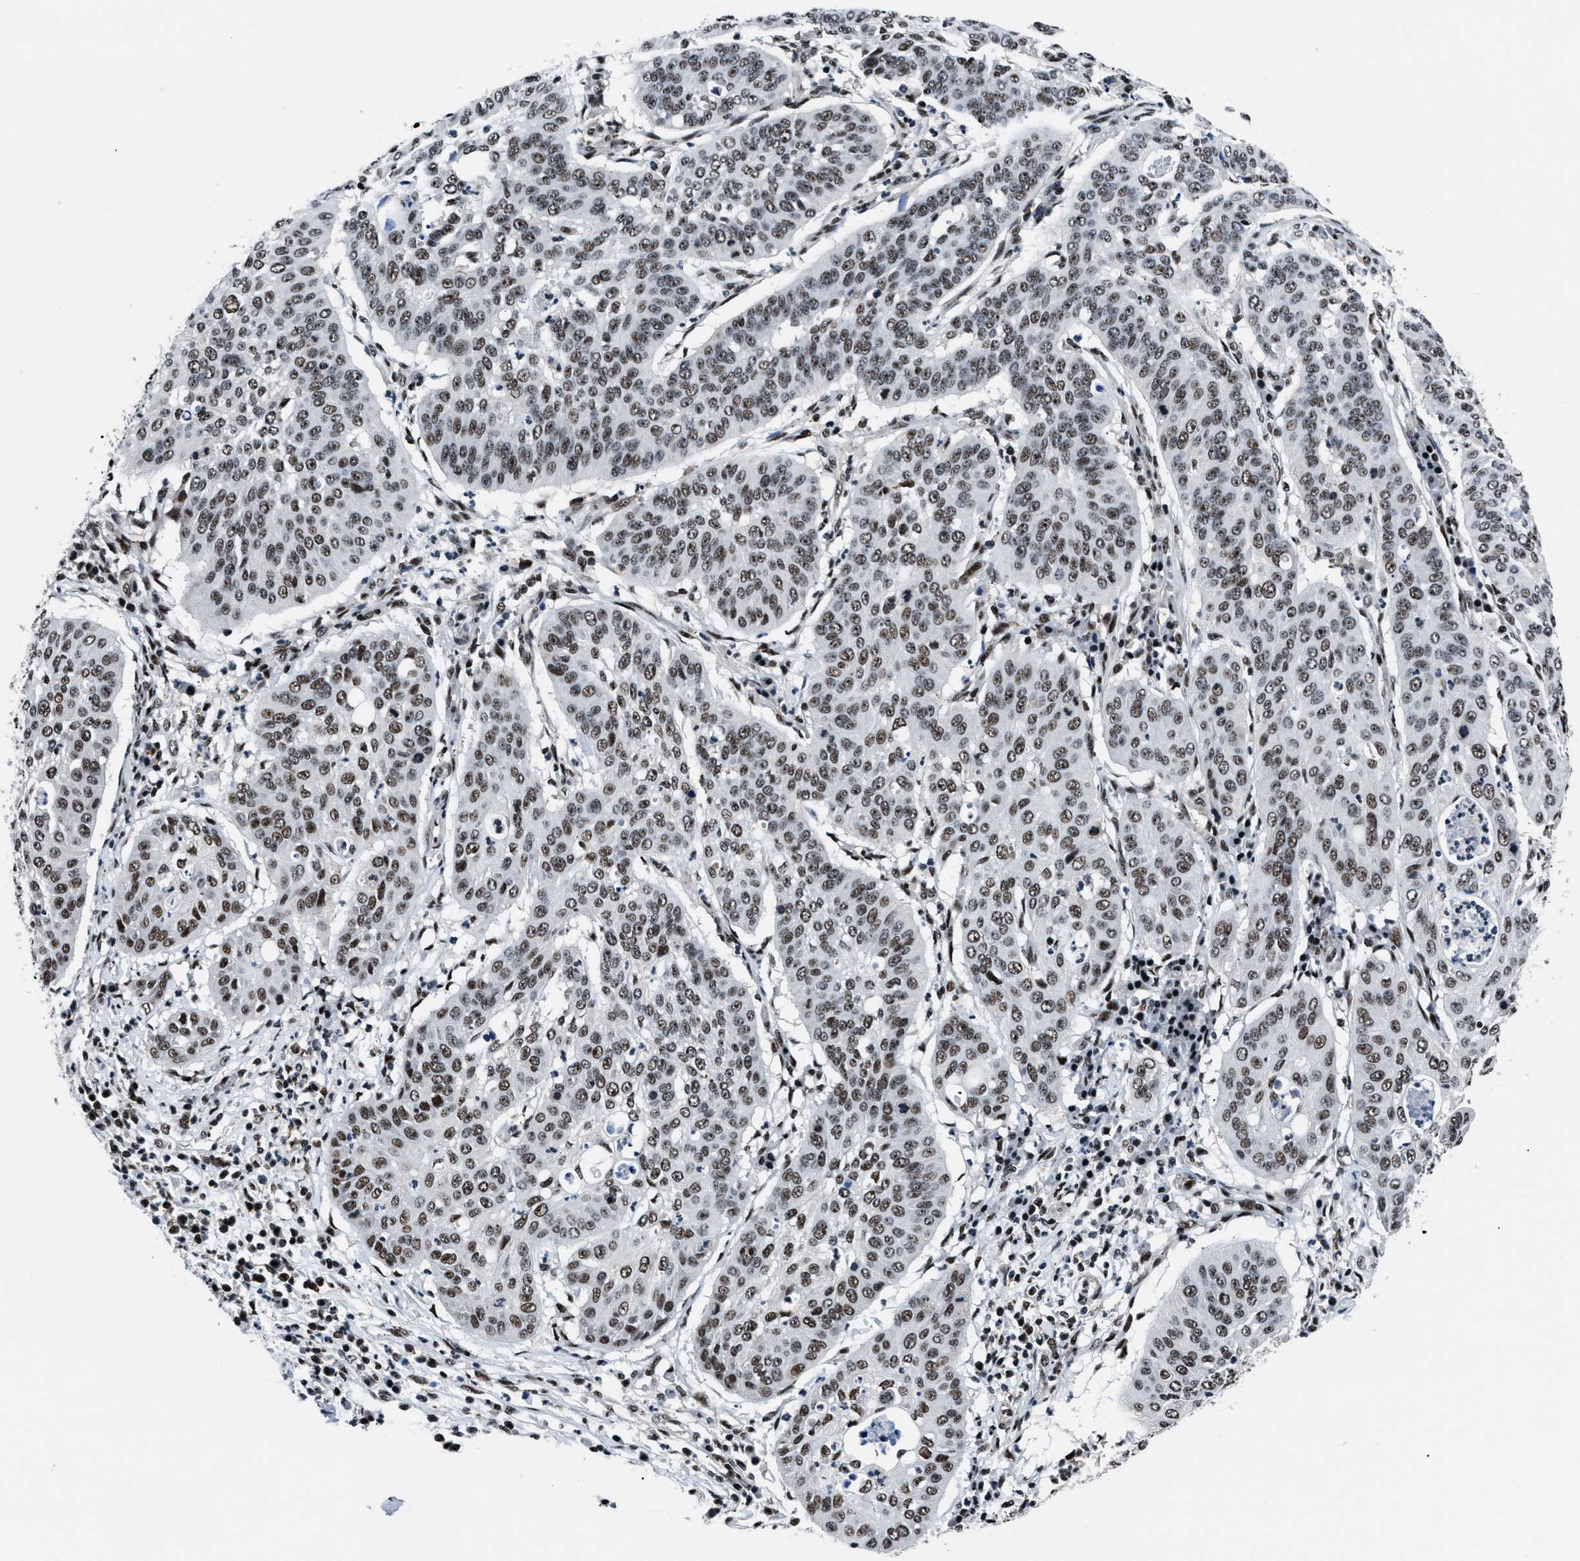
{"staining": {"intensity": "strong", "quantity": ">75%", "location": "nuclear"}, "tissue": "cervical cancer", "cell_type": "Tumor cells", "image_type": "cancer", "snomed": [{"axis": "morphology", "description": "Normal tissue, NOS"}, {"axis": "morphology", "description": "Squamous cell carcinoma, NOS"}, {"axis": "topography", "description": "Cervix"}], "caption": "Human cervical squamous cell carcinoma stained with a protein marker reveals strong staining in tumor cells.", "gene": "SMARCB1", "patient": {"sex": "female", "age": 39}}